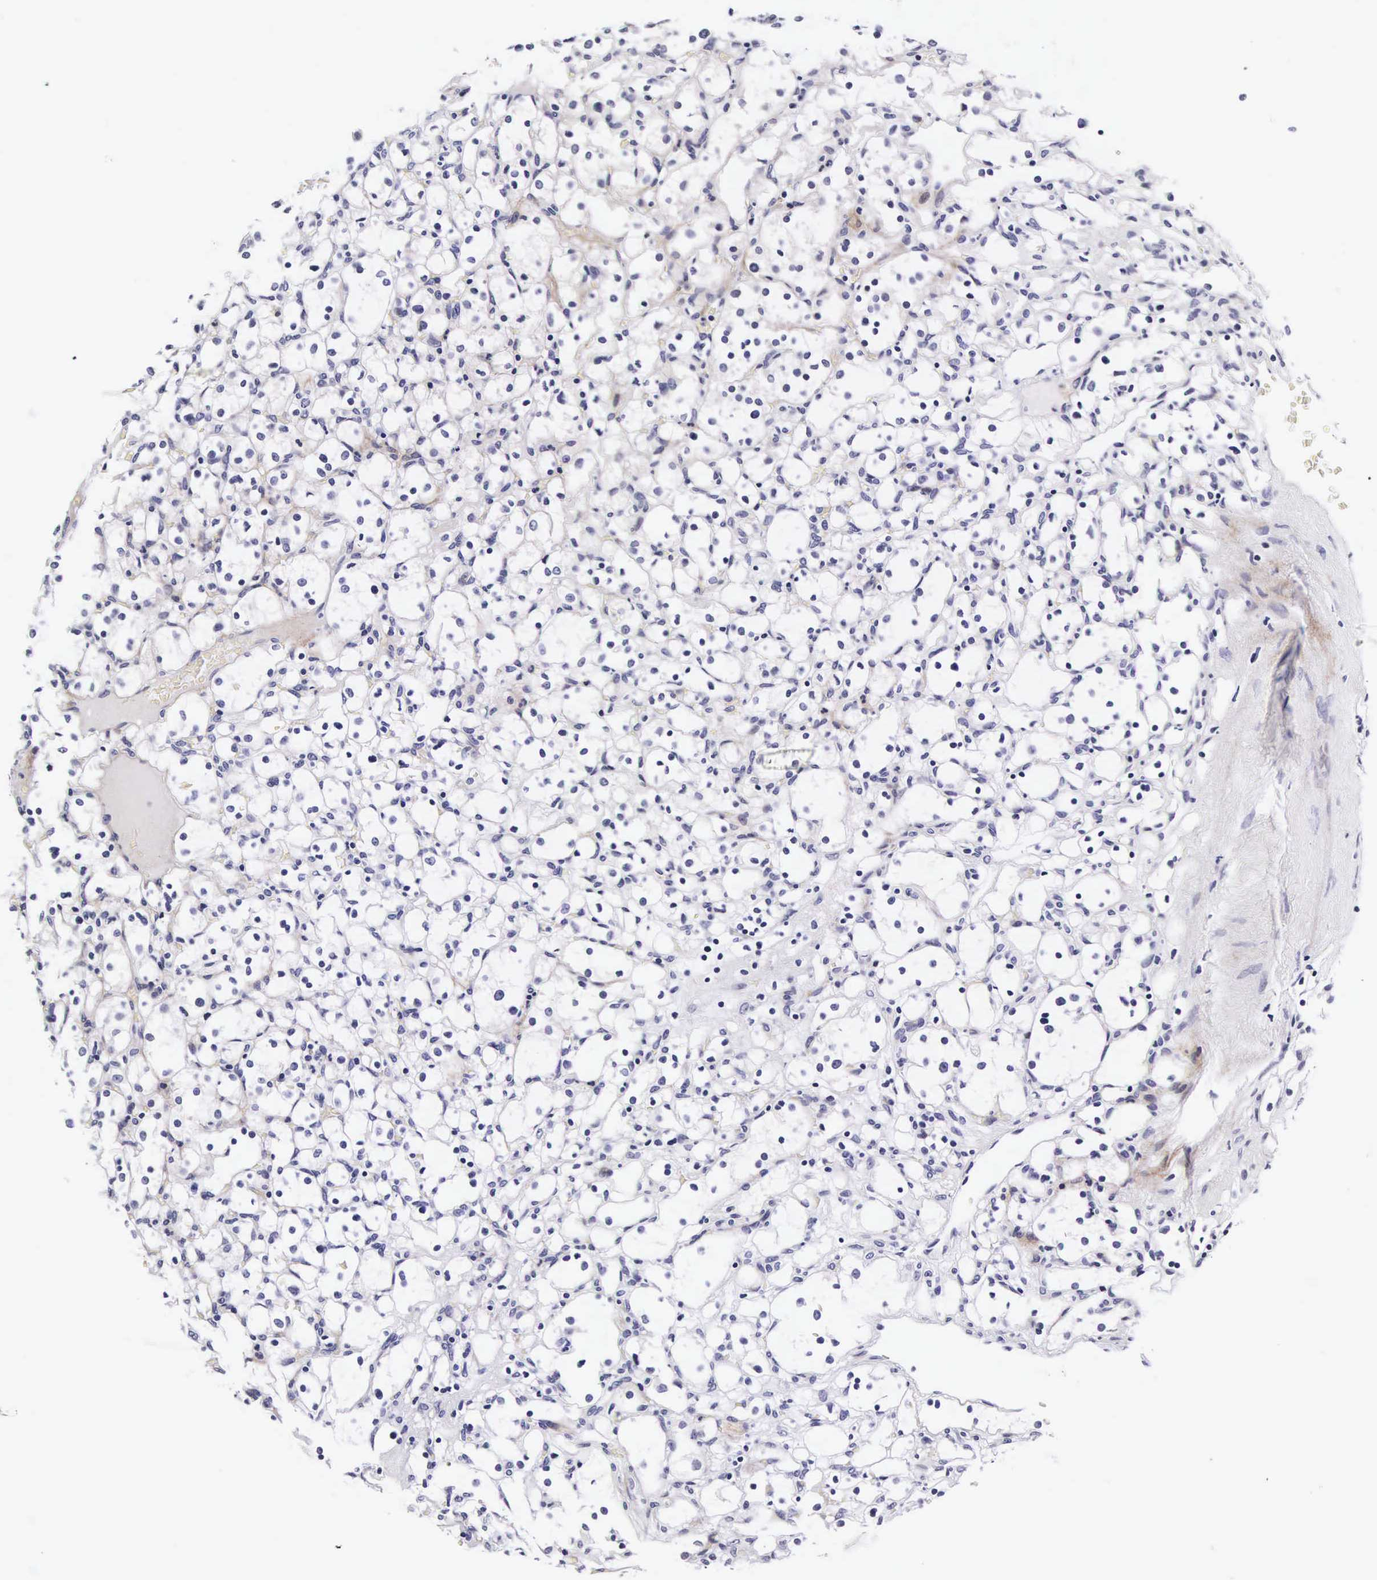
{"staining": {"intensity": "negative", "quantity": "none", "location": "none"}, "tissue": "renal cancer", "cell_type": "Tumor cells", "image_type": "cancer", "snomed": [{"axis": "morphology", "description": "Adenocarcinoma, NOS"}, {"axis": "topography", "description": "Kidney"}], "caption": "Tumor cells are negative for protein expression in human adenocarcinoma (renal).", "gene": "UPRT", "patient": {"sex": "female", "age": 83}}